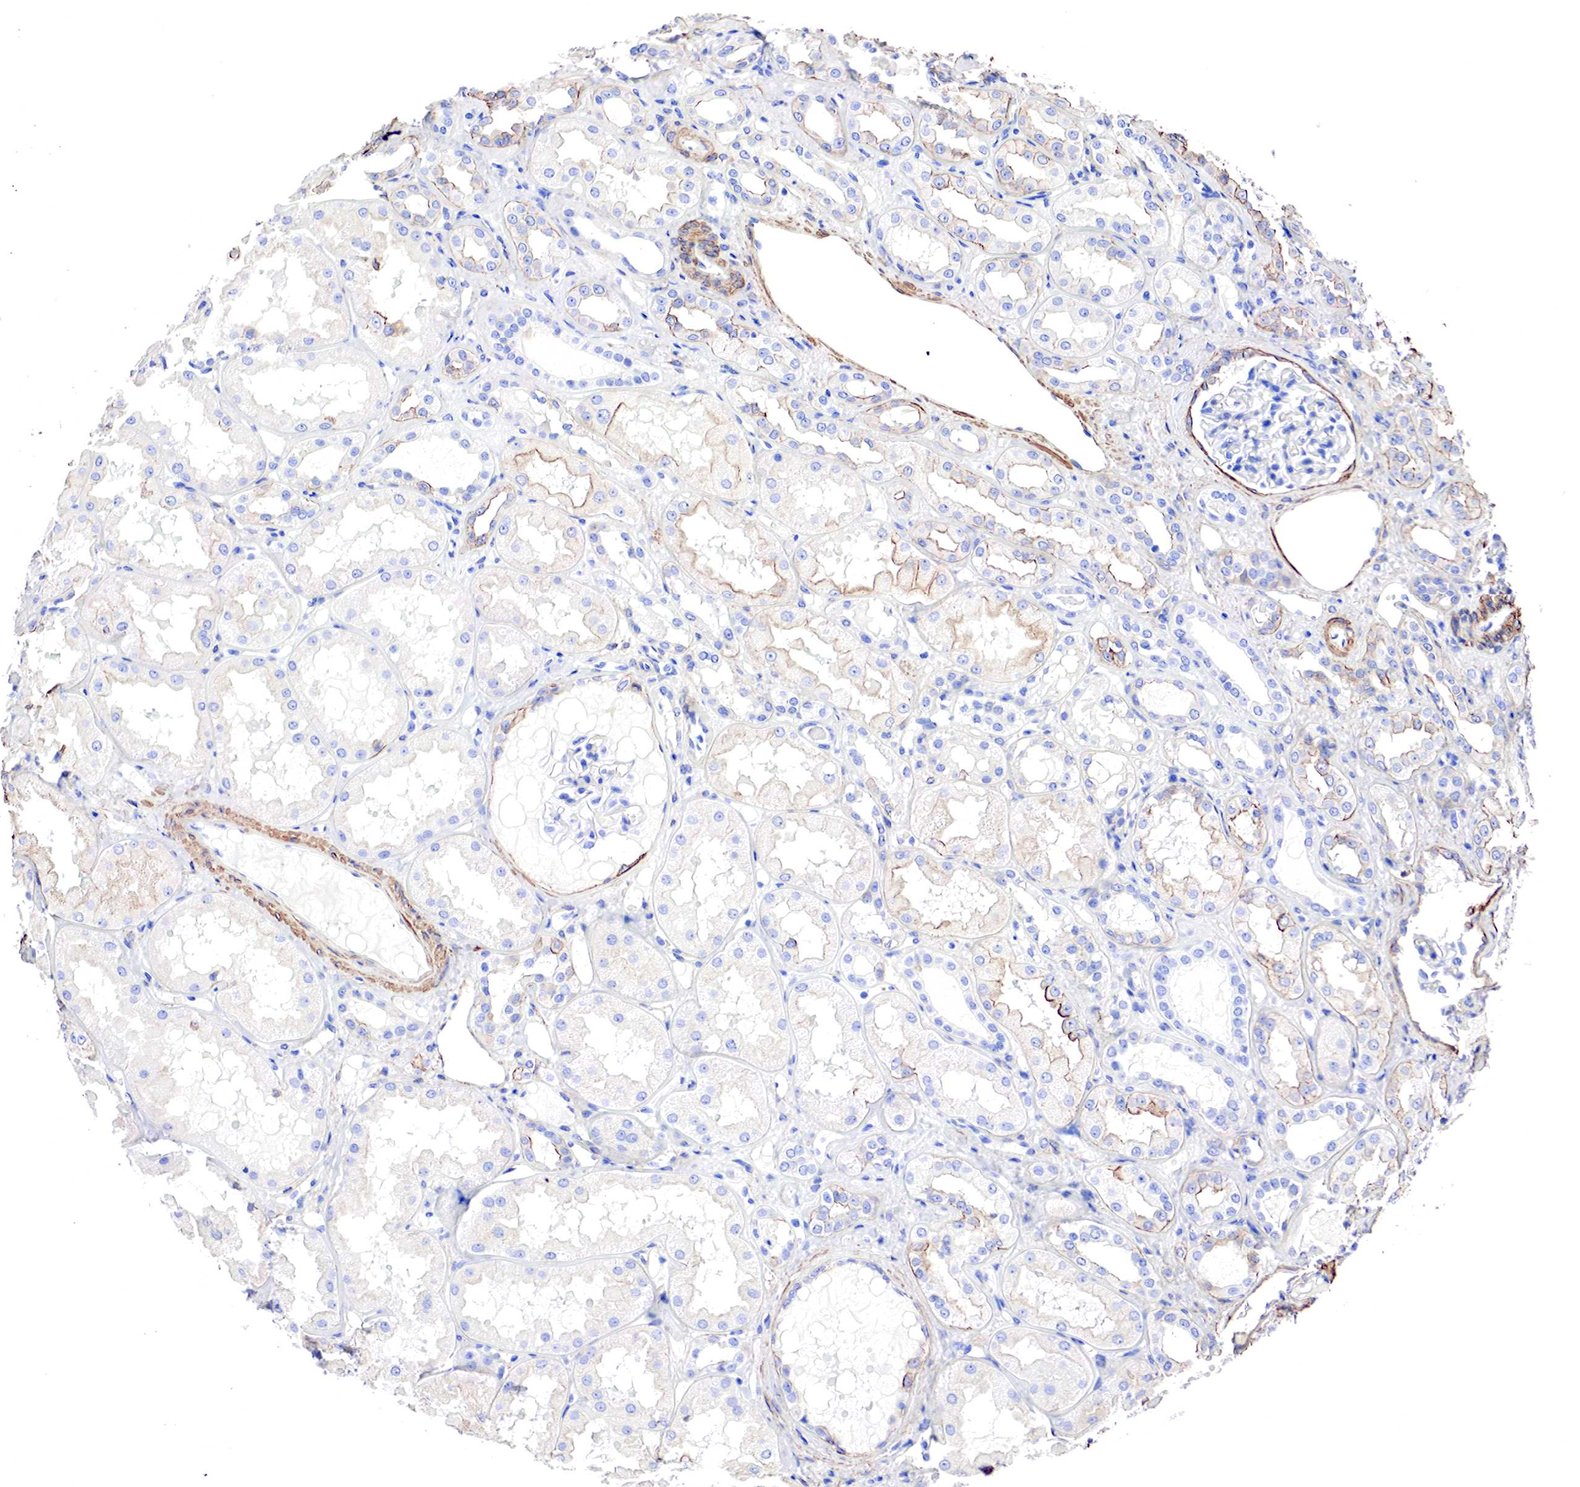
{"staining": {"intensity": "negative", "quantity": "none", "location": "none"}, "tissue": "kidney", "cell_type": "Cells in glomeruli", "image_type": "normal", "snomed": [{"axis": "morphology", "description": "Normal tissue, NOS"}, {"axis": "topography", "description": "Kidney"}], "caption": "Immunohistochemistry of normal kidney shows no expression in cells in glomeruli. (DAB IHC with hematoxylin counter stain).", "gene": "TPM1", "patient": {"sex": "male", "age": 36}}